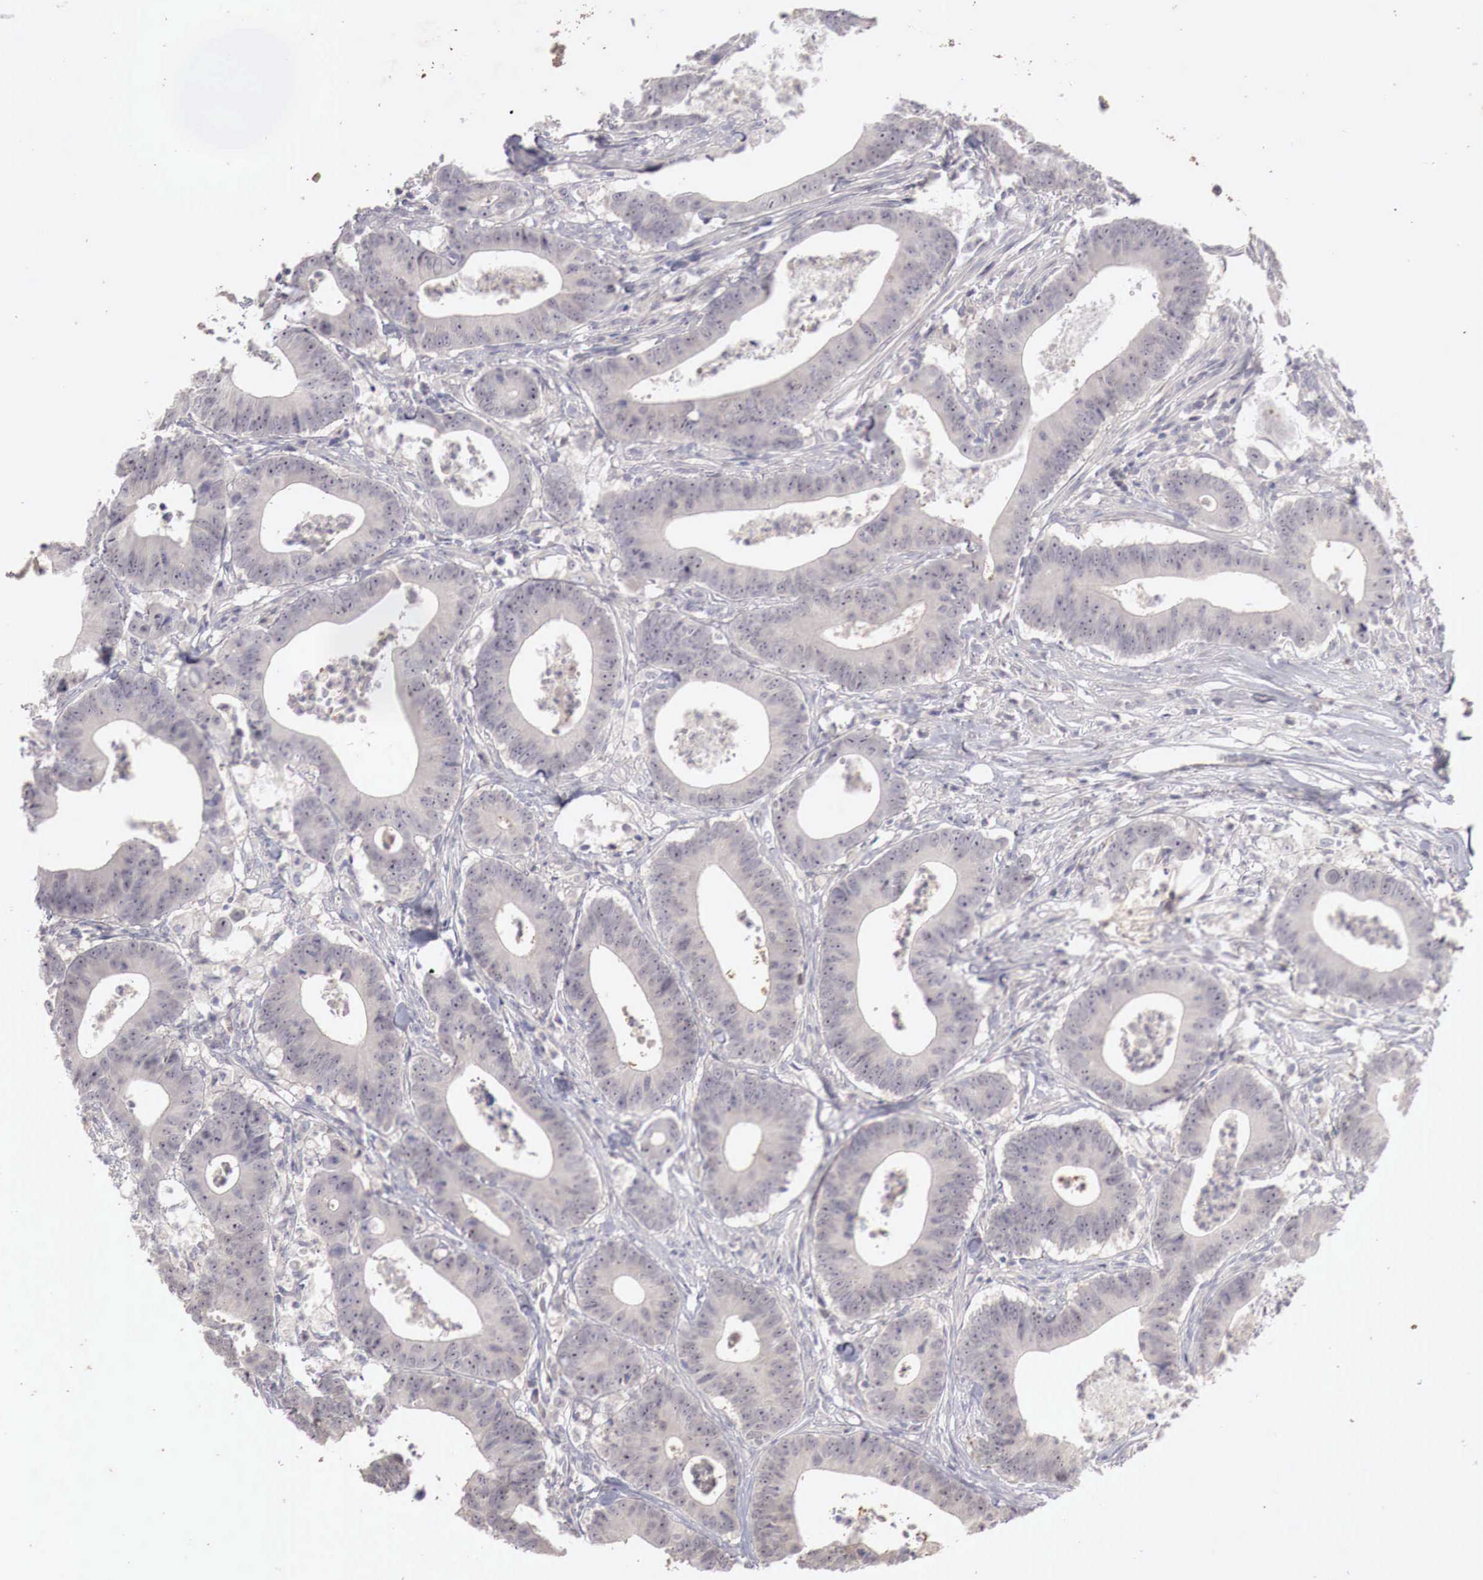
{"staining": {"intensity": "negative", "quantity": "none", "location": "none"}, "tissue": "colorectal cancer", "cell_type": "Tumor cells", "image_type": "cancer", "snomed": [{"axis": "morphology", "description": "Adenocarcinoma, NOS"}, {"axis": "topography", "description": "Colon"}], "caption": "DAB (3,3'-diaminobenzidine) immunohistochemical staining of colorectal cancer exhibits no significant staining in tumor cells.", "gene": "GATA1", "patient": {"sex": "male", "age": 55}}